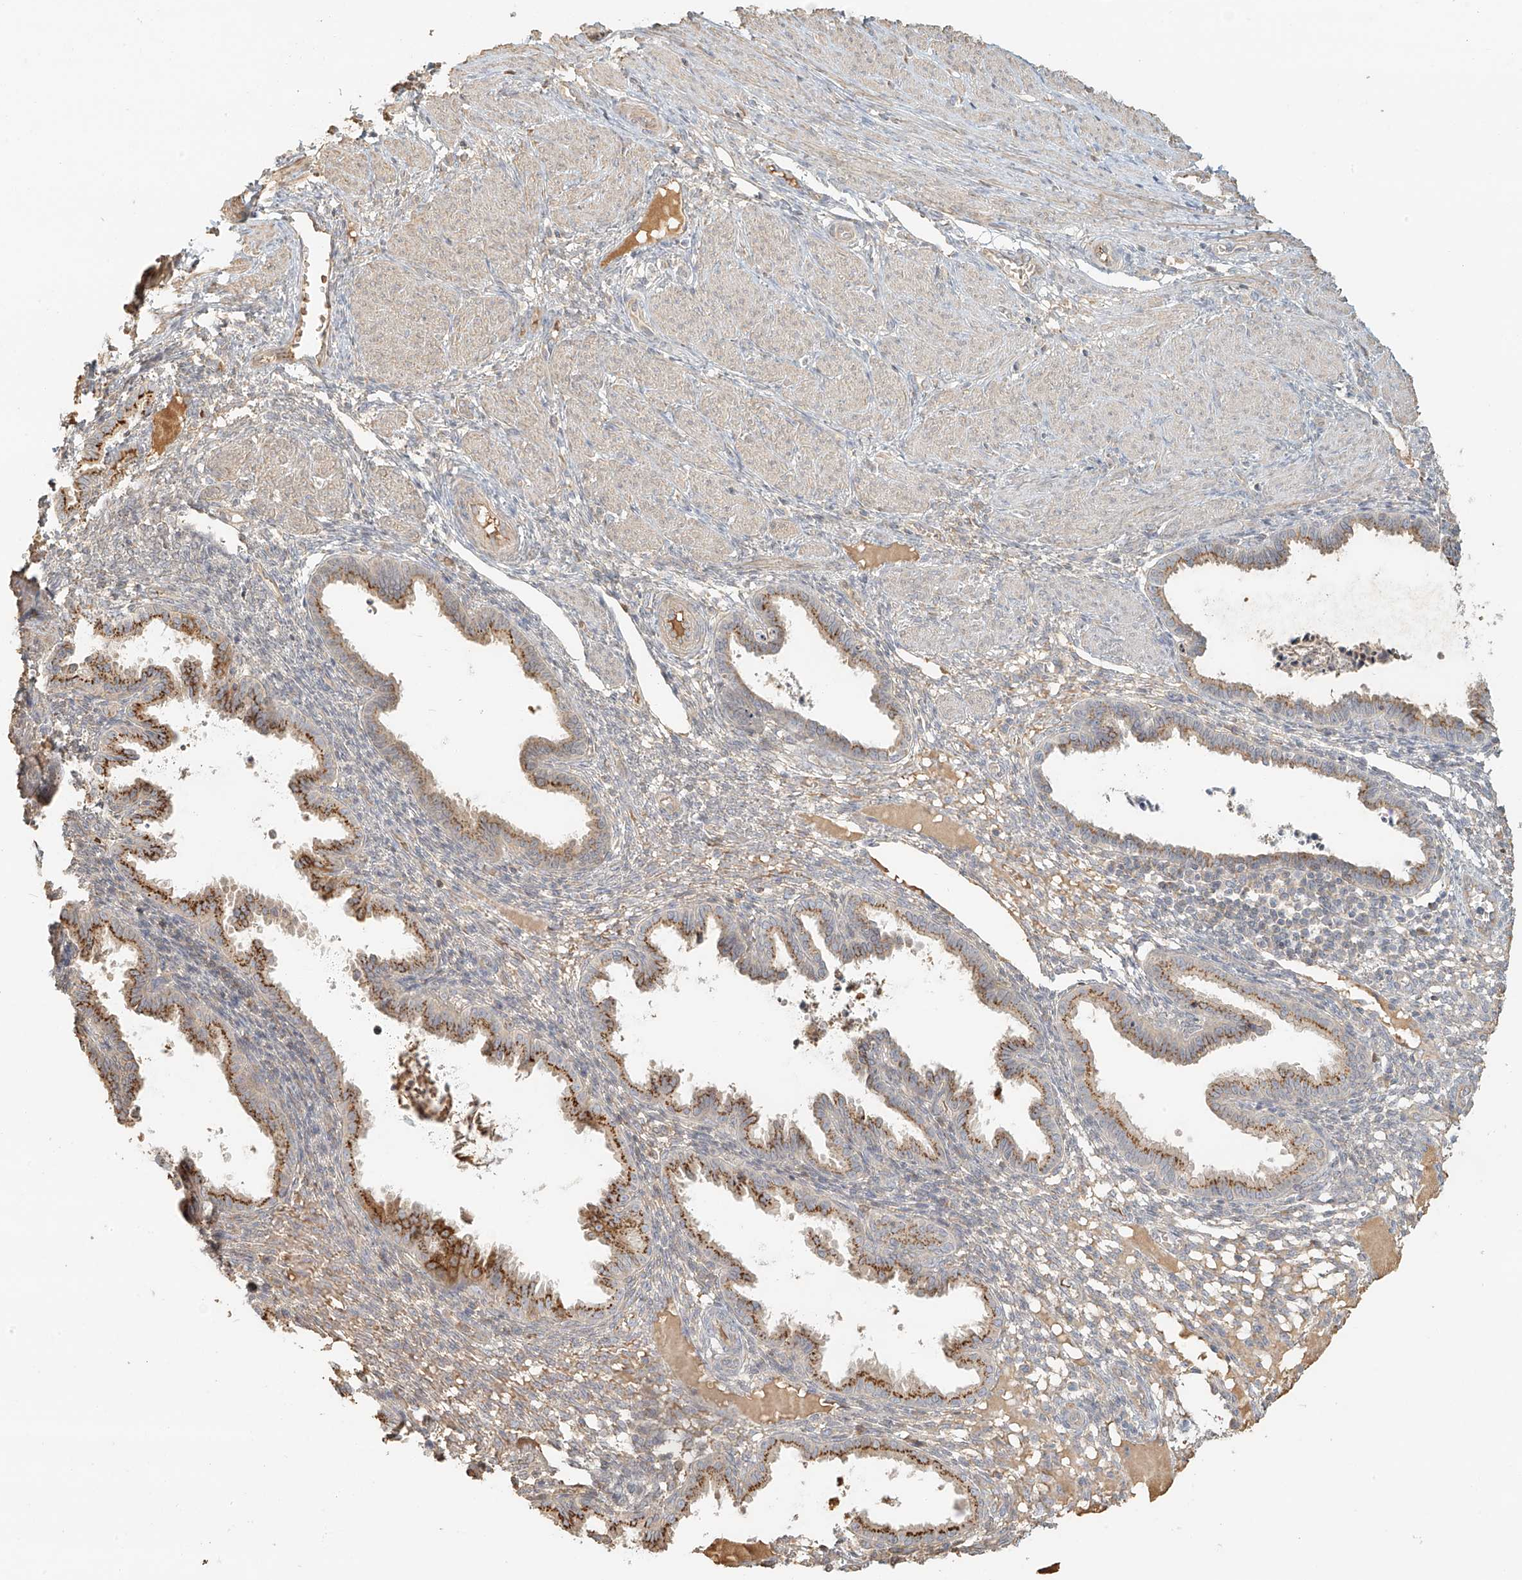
{"staining": {"intensity": "negative", "quantity": "none", "location": "none"}, "tissue": "endometrium", "cell_type": "Cells in endometrial stroma", "image_type": "normal", "snomed": [{"axis": "morphology", "description": "Normal tissue, NOS"}, {"axis": "topography", "description": "Endometrium"}], "caption": "Immunohistochemistry histopathology image of unremarkable endometrium: human endometrium stained with DAB (3,3'-diaminobenzidine) exhibits no significant protein staining in cells in endometrial stroma.", "gene": "UPK1B", "patient": {"sex": "female", "age": 33}}